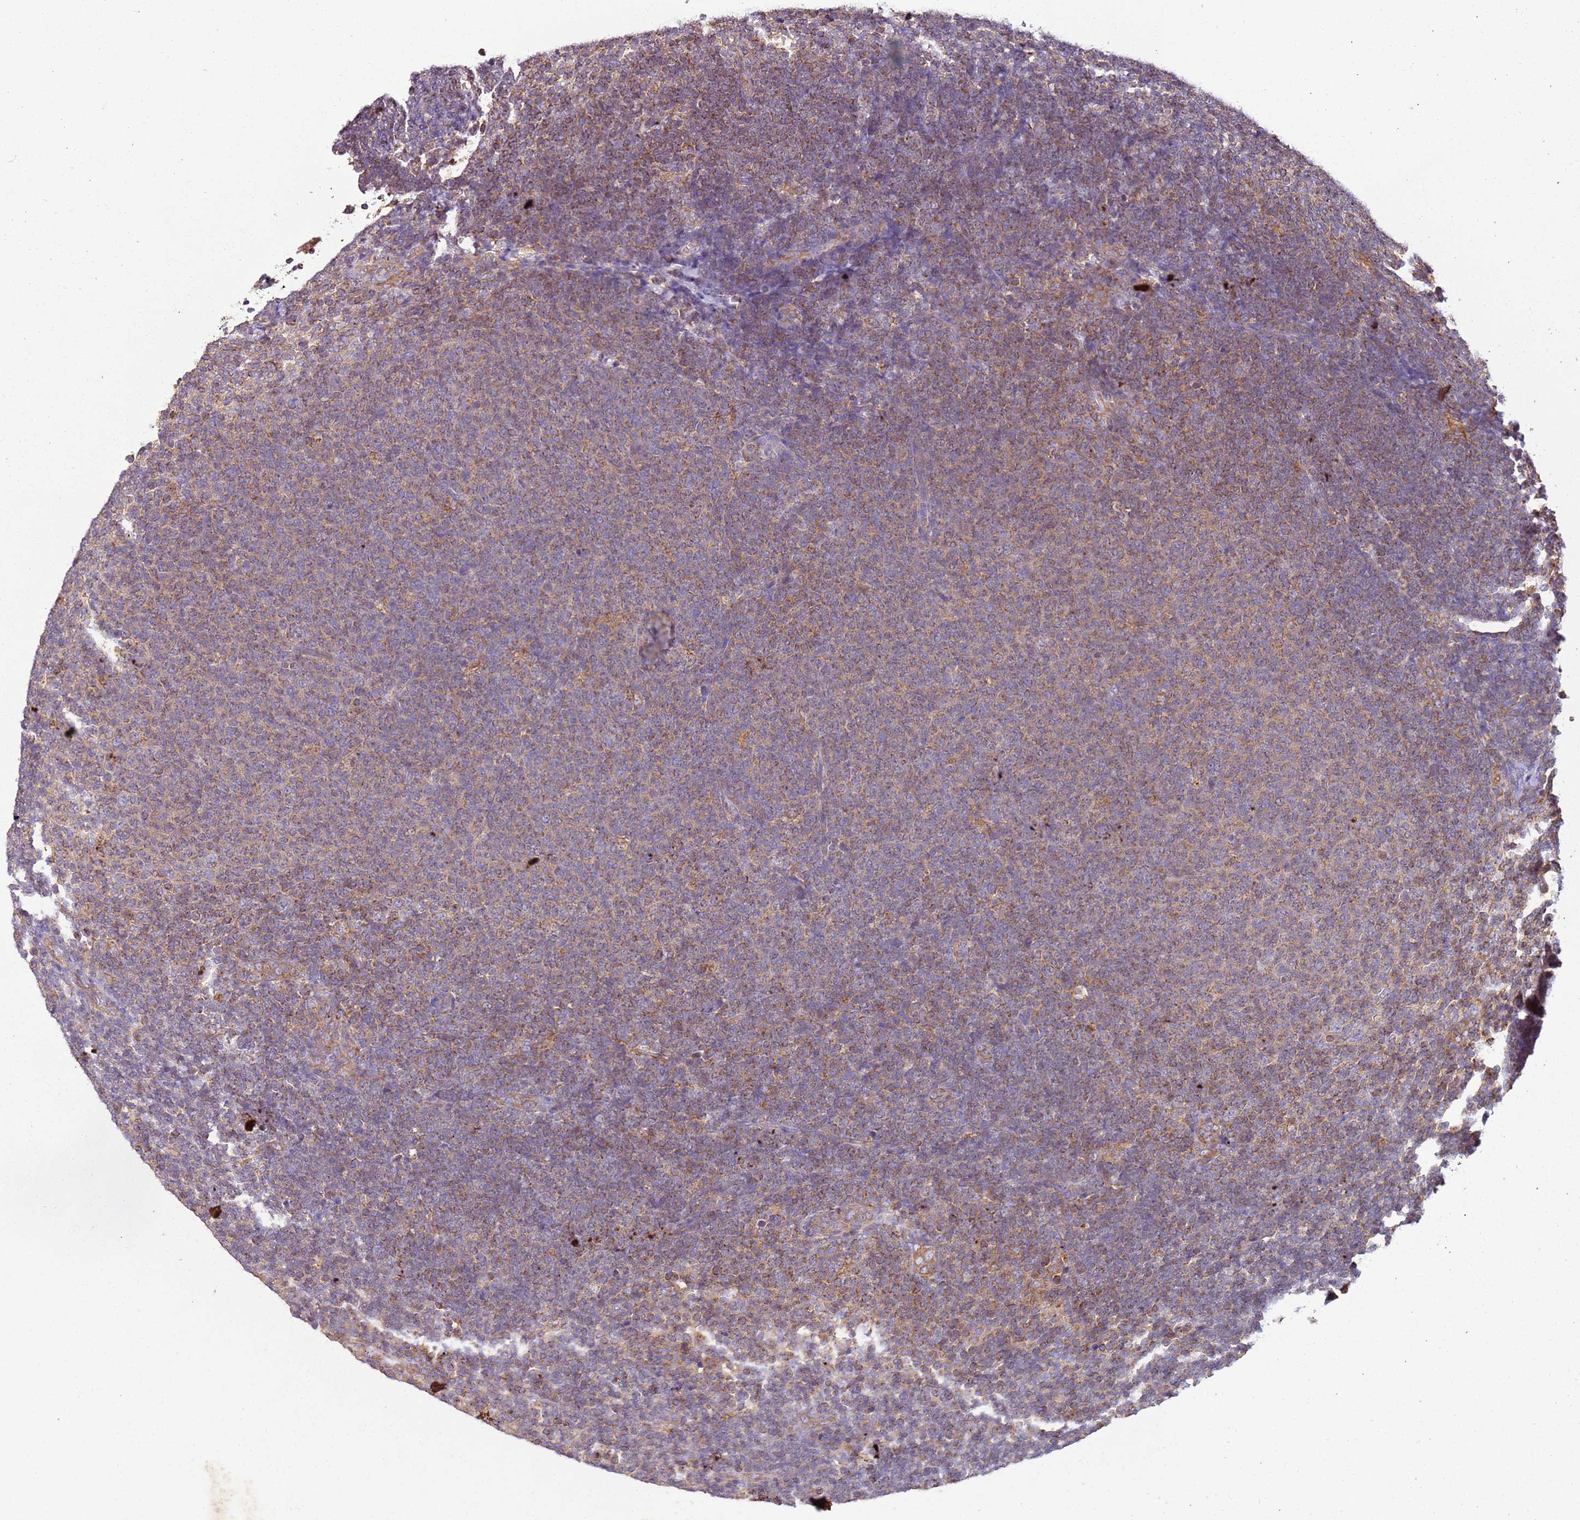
{"staining": {"intensity": "weak", "quantity": ">75%", "location": "cytoplasmic/membranous"}, "tissue": "lymphoma", "cell_type": "Tumor cells", "image_type": "cancer", "snomed": [{"axis": "morphology", "description": "Malignant lymphoma, non-Hodgkin's type, Low grade"}, {"axis": "topography", "description": "Lymph node"}], "caption": "Human lymphoma stained with a brown dye reveals weak cytoplasmic/membranous positive expression in about >75% of tumor cells.", "gene": "RMND5A", "patient": {"sex": "male", "age": 66}}